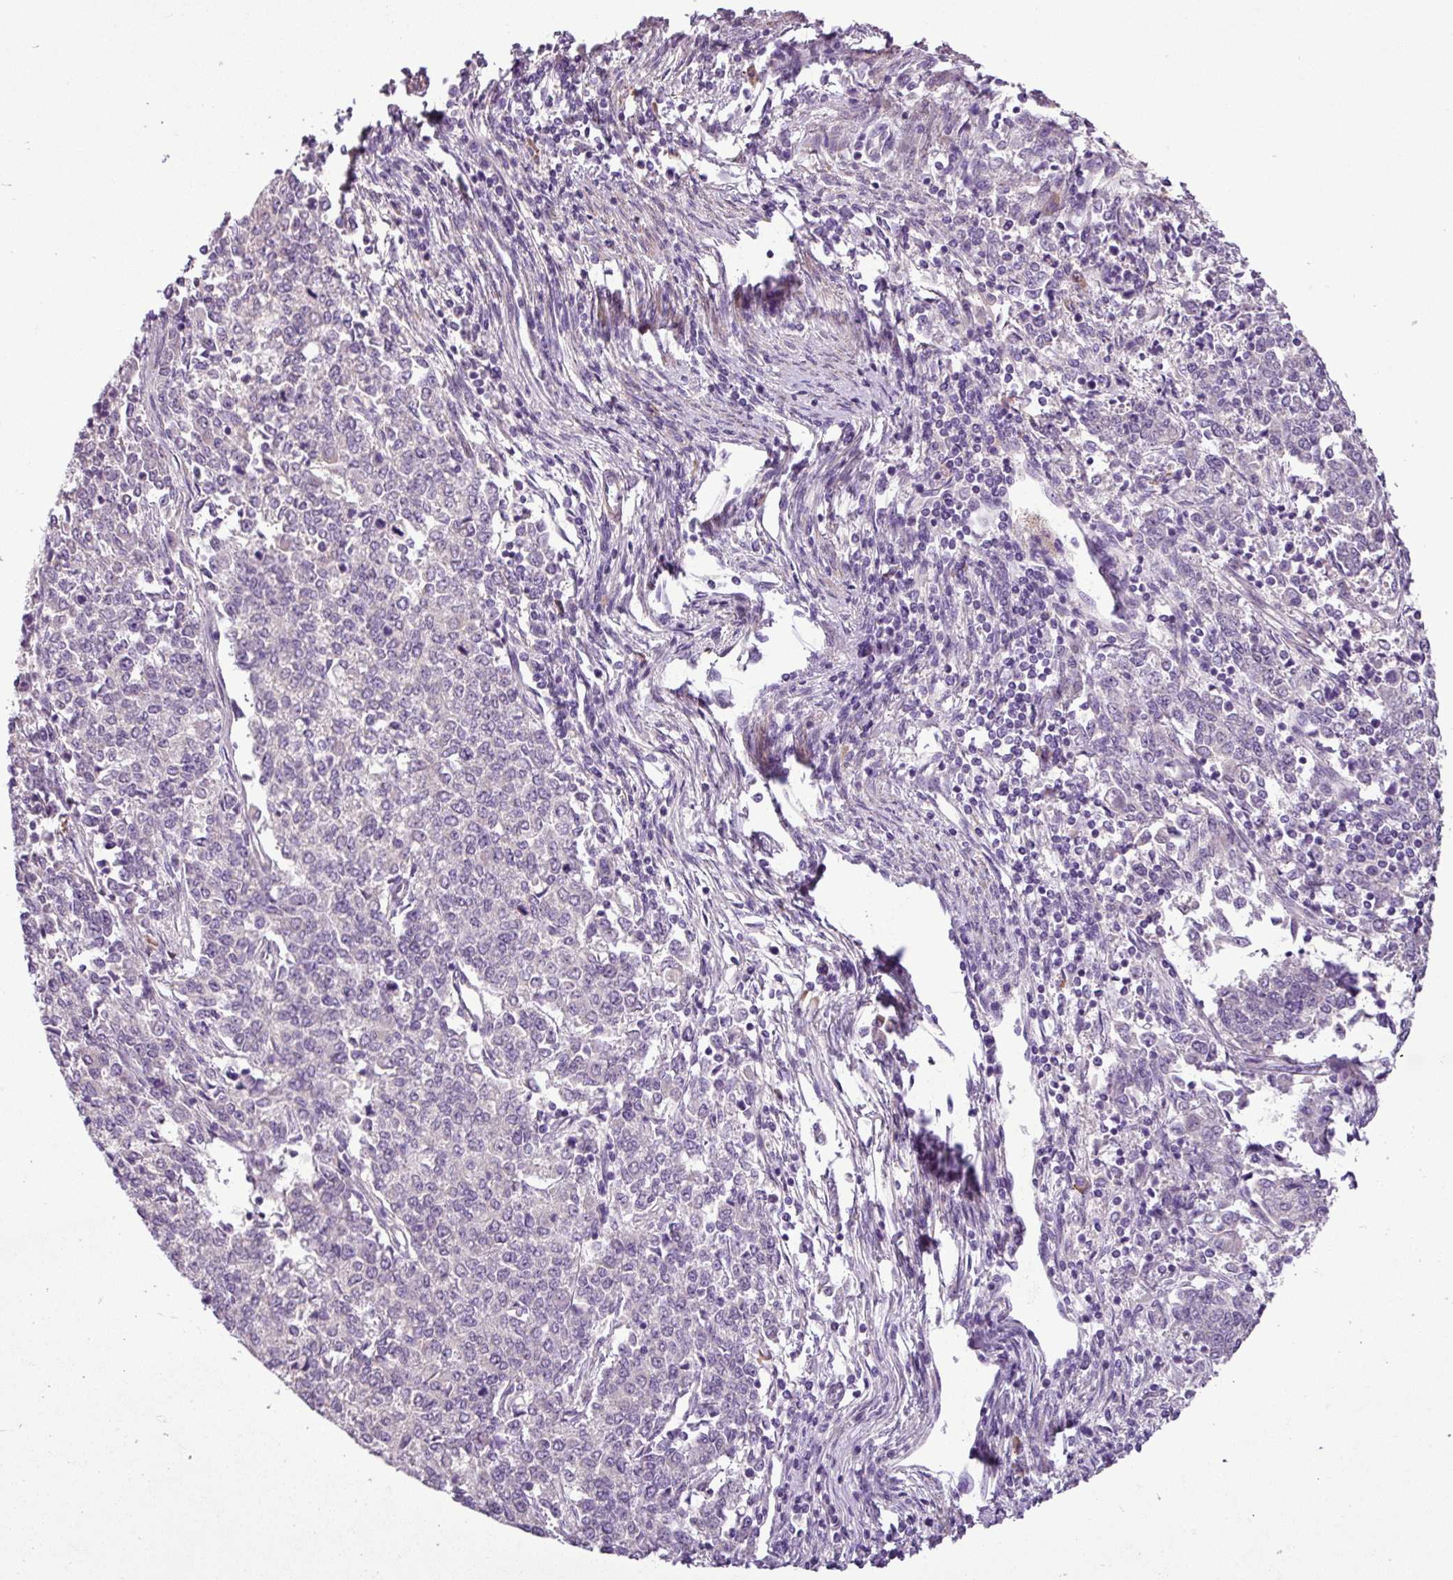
{"staining": {"intensity": "negative", "quantity": "none", "location": "none"}, "tissue": "endometrial cancer", "cell_type": "Tumor cells", "image_type": "cancer", "snomed": [{"axis": "morphology", "description": "Adenocarcinoma, NOS"}, {"axis": "topography", "description": "Endometrium"}], "caption": "Endometrial adenocarcinoma was stained to show a protein in brown. There is no significant positivity in tumor cells.", "gene": "MOCS3", "patient": {"sex": "female", "age": 50}}